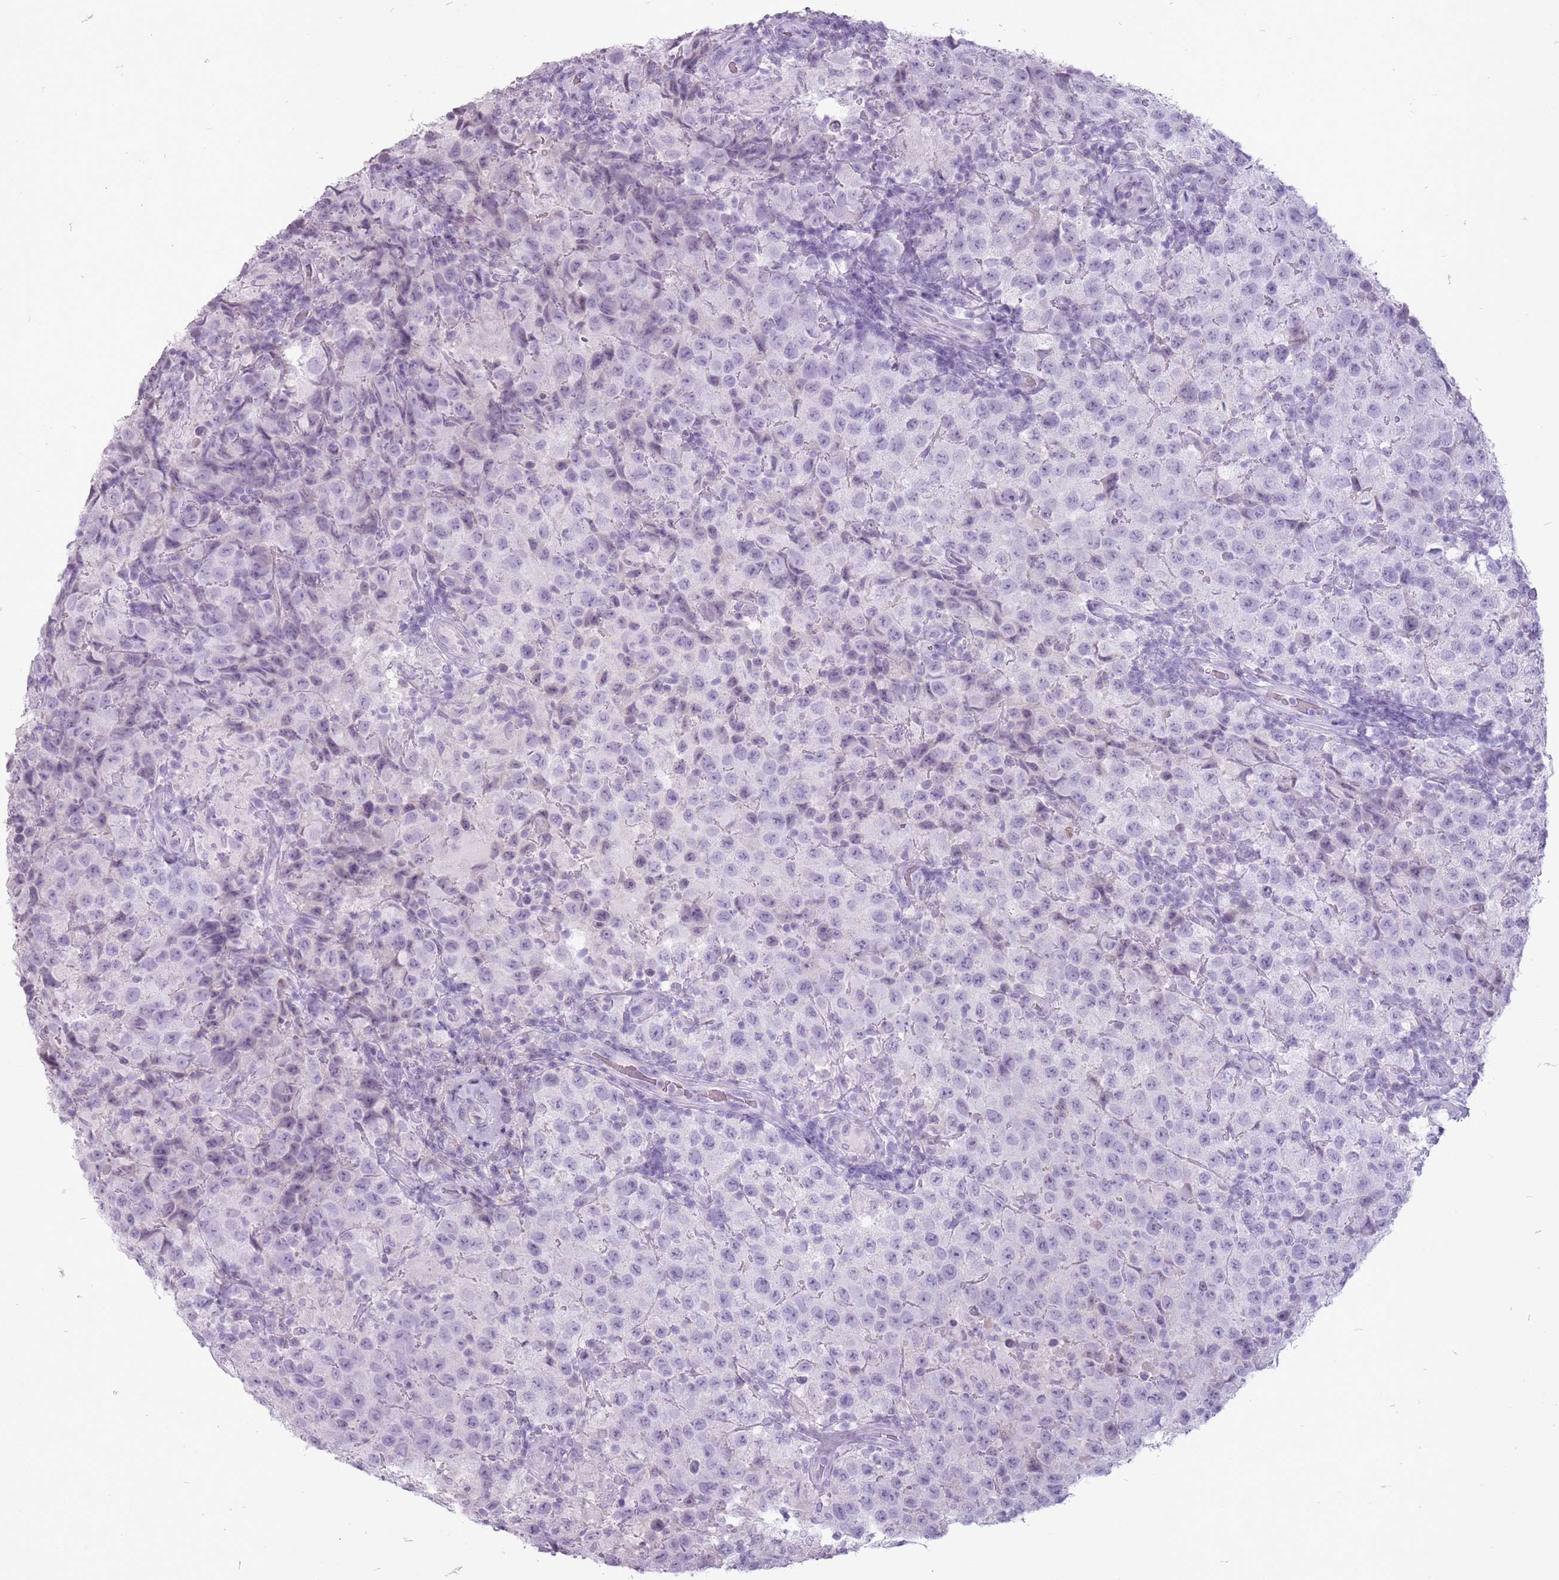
{"staining": {"intensity": "negative", "quantity": "none", "location": "none"}, "tissue": "testis cancer", "cell_type": "Tumor cells", "image_type": "cancer", "snomed": [{"axis": "morphology", "description": "Seminoma, NOS"}, {"axis": "morphology", "description": "Carcinoma, Embryonal, NOS"}, {"axis": "topography", "description": "Testis"}], "caption": "The immunohistochemistry image has no significant positivity in tumor cells of seminoma (testis) tissue. Brightfield microscopy of immunohistochemistry stained with DAB (3,3'-diaminobenzidine) (brown) and hematoxylin (blue), captured at high magnification.", "gene": "RFX4", "patient": {"sex": "male", "age": 41}}